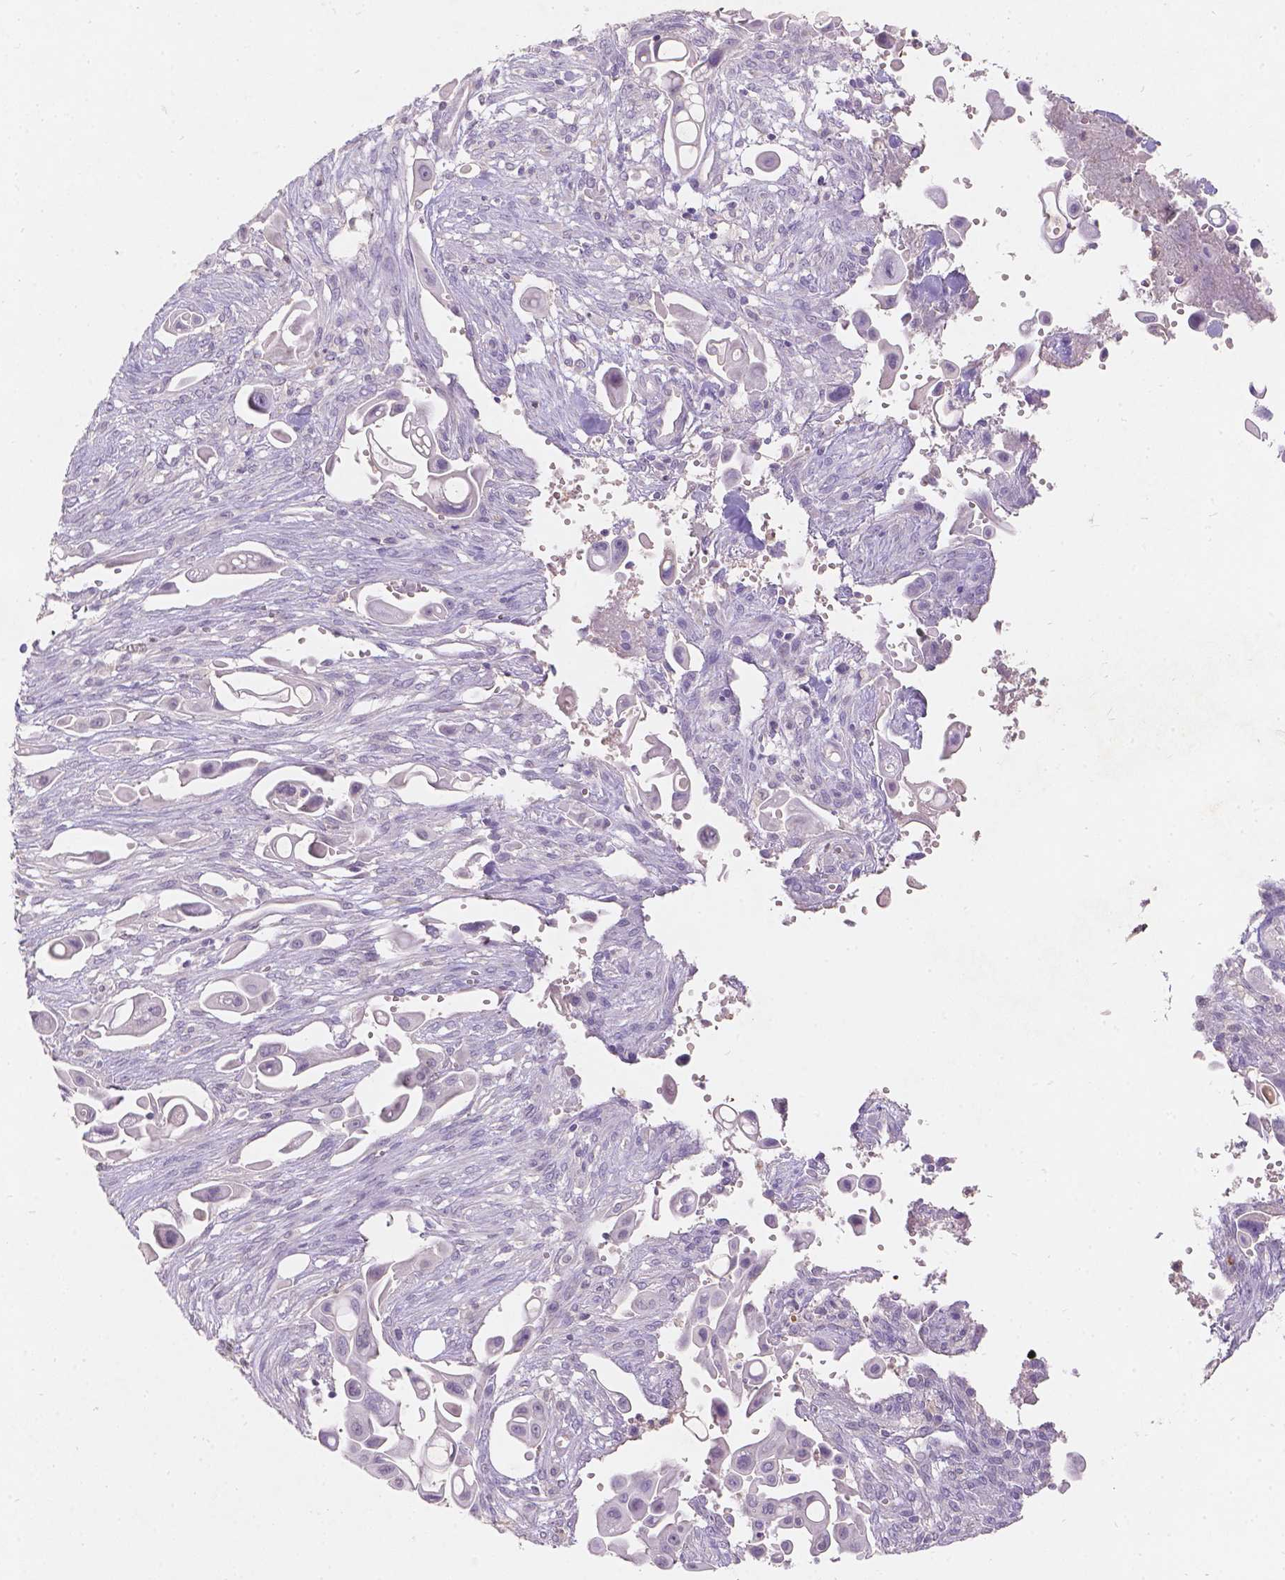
{"staining": {"intensity": "negative", "quantity": "none", "location": "none"}, "tissue": "pancreatic cancer", "cell_type": "Tumor cells", "image_type": "cancer", "snomed": [{"axis": "morphology", "description": "Adenocarcinoma, NOS"}, {"axis": "topography", "description": "Pancreas"}], "caption": "A photomicrograph of pancreatic adenocarcinoma stained for a protein exhibits no brown staining in tumor cells.", "gene": "DCAF4L1", "patient": {"sex": "male", "age": 50}}